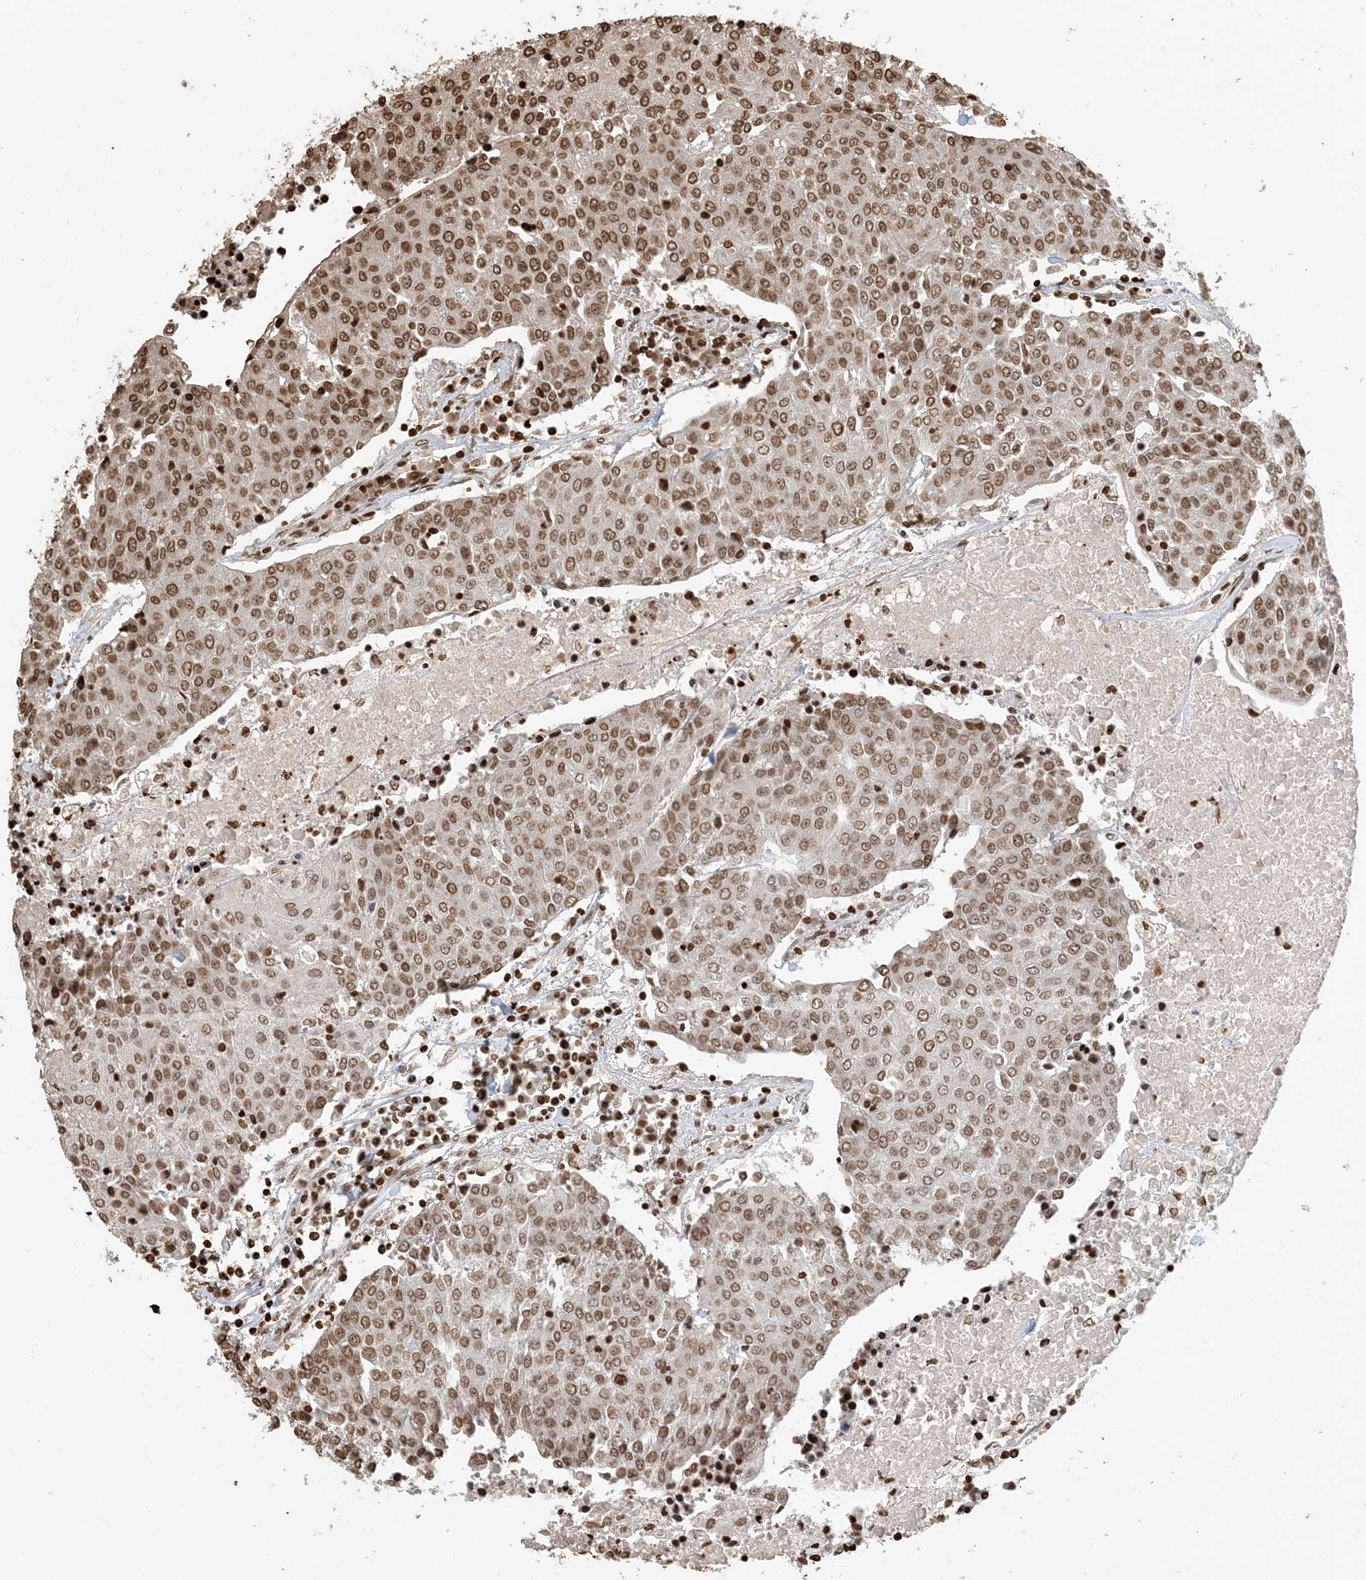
{"staining": {"intensity": "moderate", "quantity": ">75%", "location": "nuclear"}, "tissue": "urothelial cancer", "cell_type": "Tumor cells", "image_type": "cancer", "snomed": [{"axis": "morphology", "description": "Urothelial carcinoma, High grade"}, {"axis": "topography", "description": "Urinary bladder"}], "caption": "Immunohistochemical staining of human urothelial cancer demonstrates medium levels of moderate nuclear protein positivity in about >75% of tumor cells.", "gene": "H3-3B", "patient": {"sex": "female", "age": 85}}